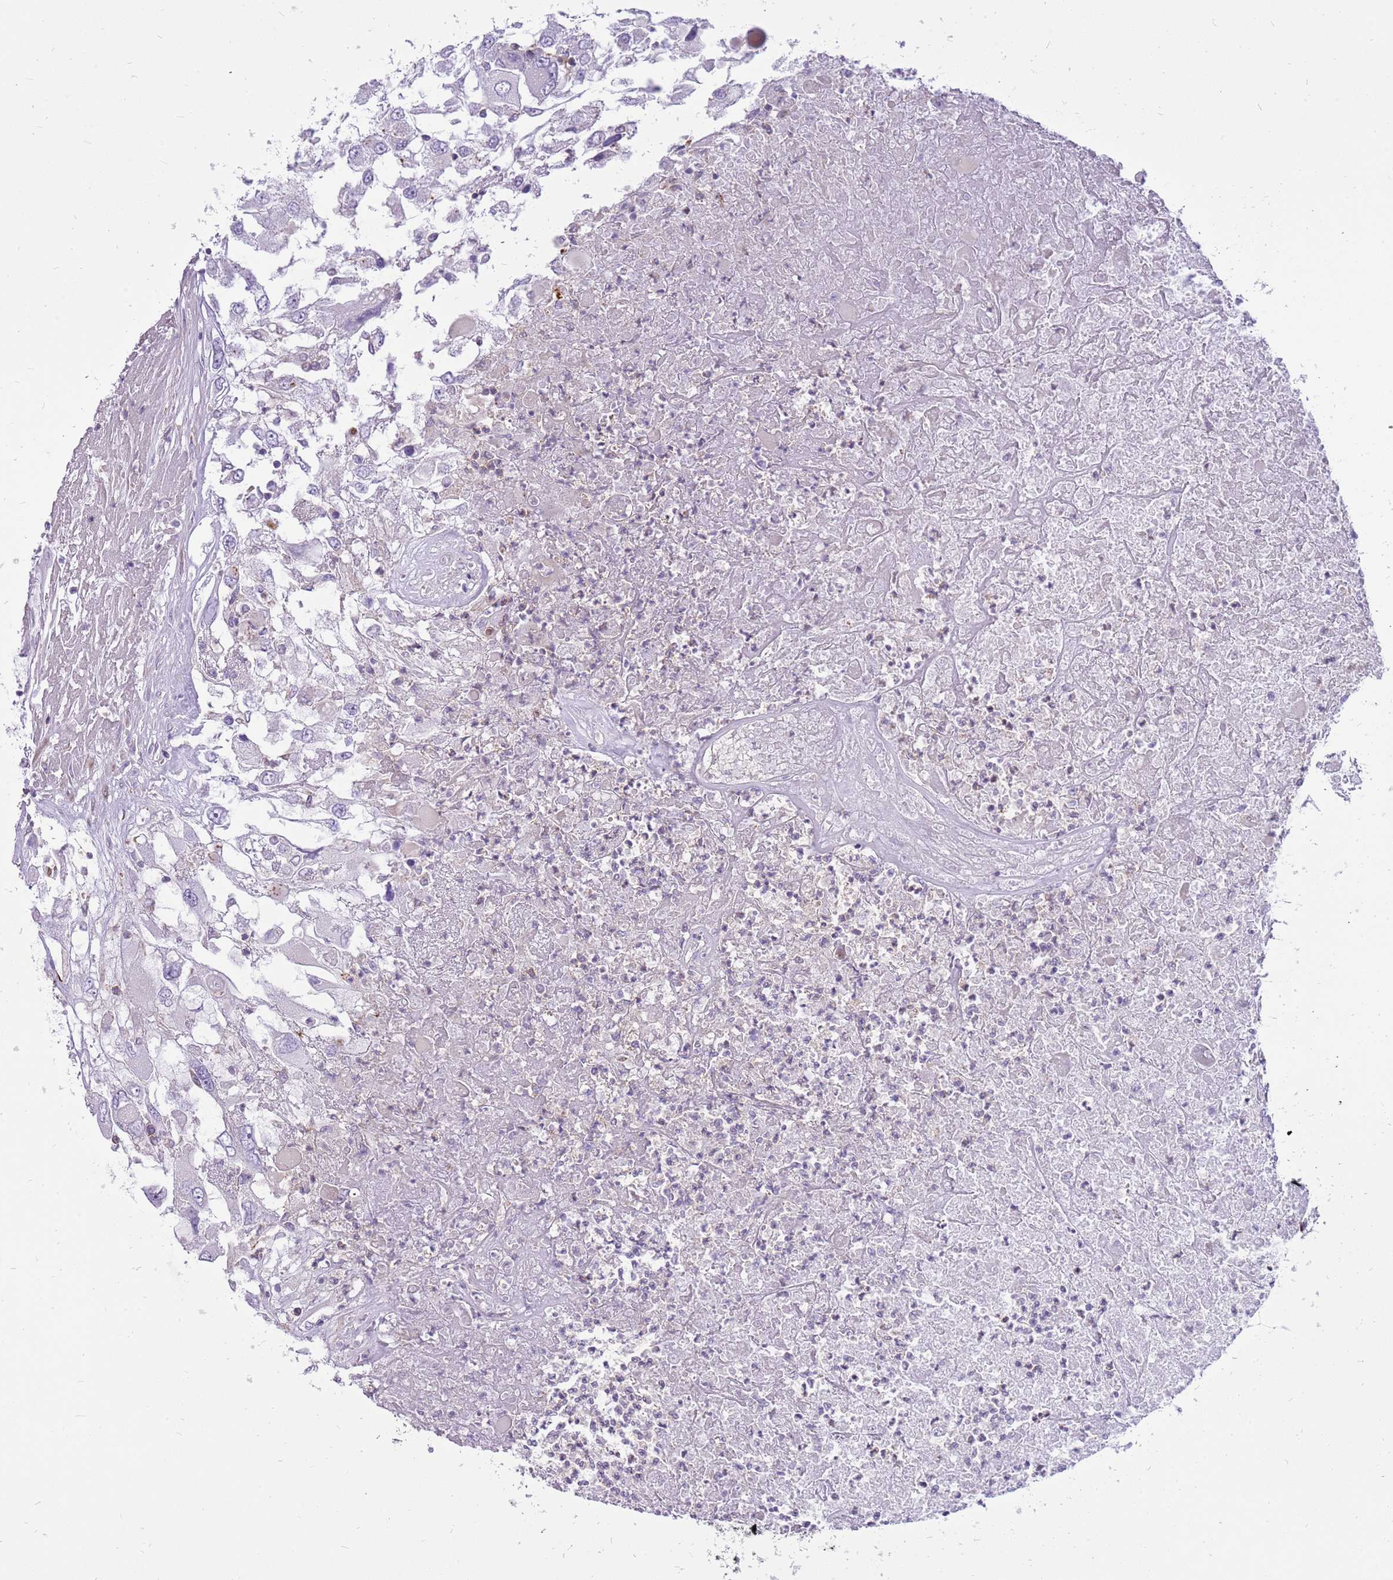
{"staining": {"intensity": "negative", "quantity": "none", "location": "none"}, "tissue": "renal cancer", "cell_type": "Tumor cells", "image_type": "cancer", "snomed": [{"axis": "morphology", "description": "Adenocarcinoma, NOS"}, {"axis": "topography", "description": "Kidney"}], "caption": "This photomicrograph is of adenocarcinoma (renal) stained with IHC to label a protein in brown with the nuclei are counter-stained blue. There is no expression in tumor cells.", "gene": "WDR90", "patient": {"sex": "female", "age": 52}}